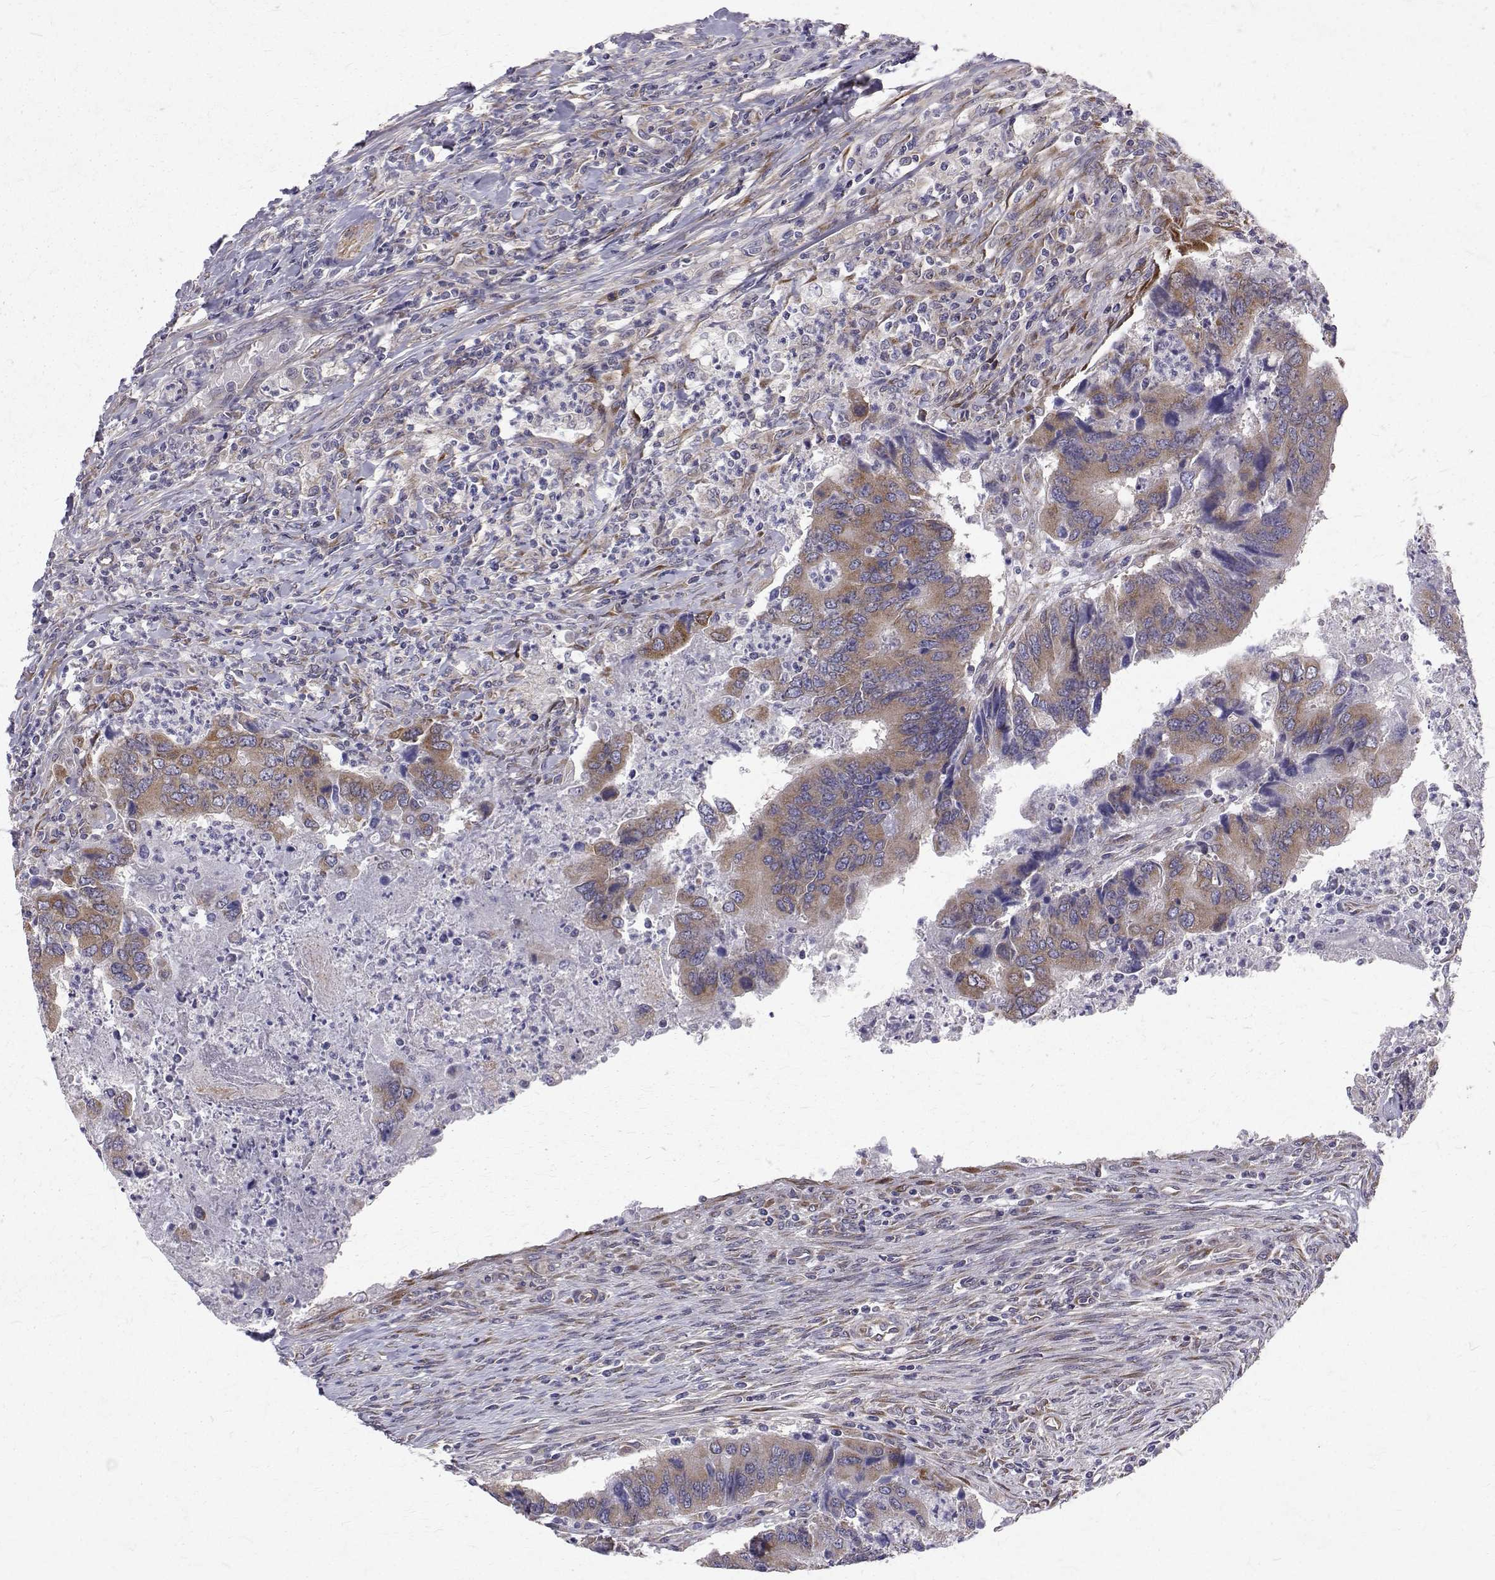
{"staining": {"intensity": "weak", "quantity": ">75%", "location": "cytoplasmic/membranous"}, "tissue": "colorectal cancer", "cell_type": "Tumor cells", "image_type": "cancer", "snomed": [{"axis": "morphology", "description": "Adenocarcinoma, NOS"}, {"axis": "topography", "description": "Colon"}], "caption": "DAB (3,3'-diaminobenzidine) immunohistochemical staining of colorectal adenocarcinoma shows weak cytoplasmic/membranous protein expression in about >75% of tumor cells.", "gene": "ARFGAP1", "patient": {"sex": "female", "age": 67}}